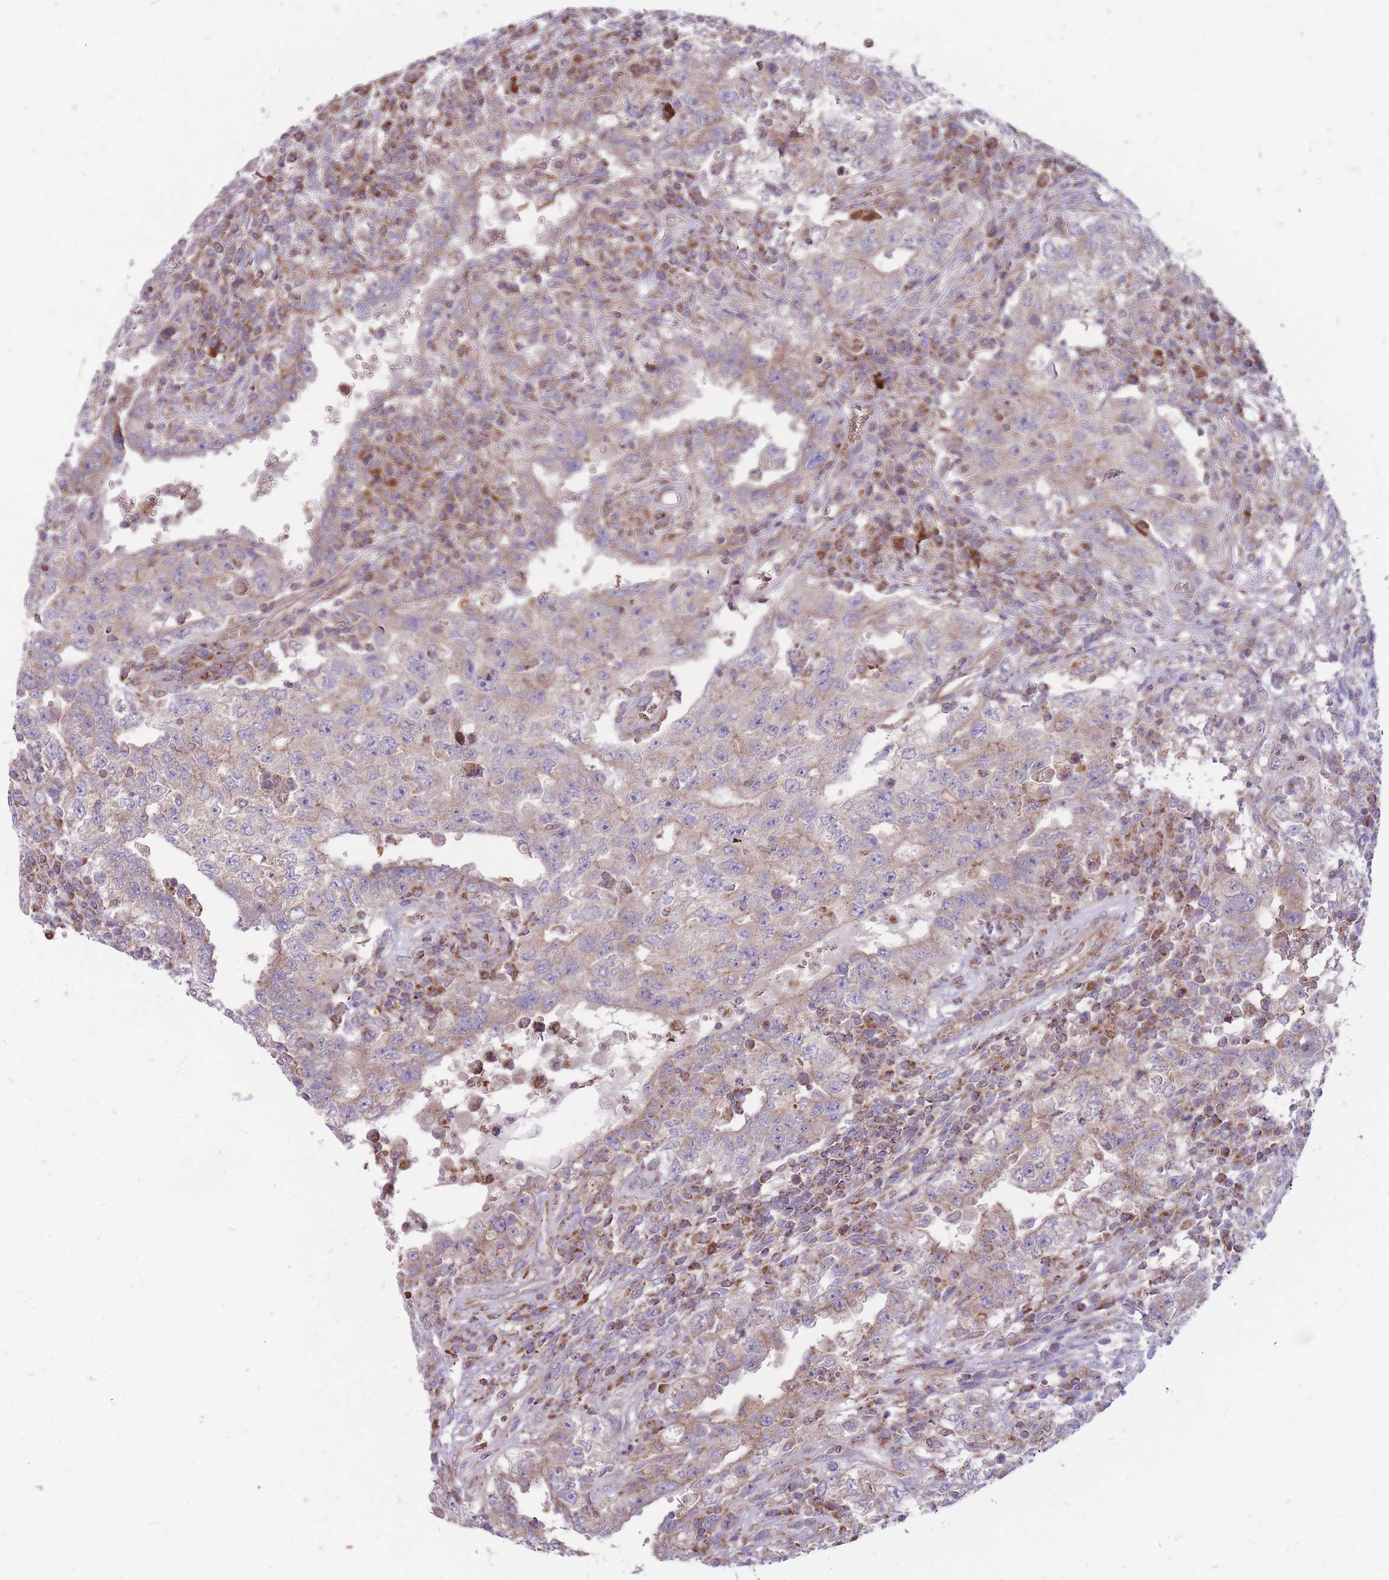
{"staining": {"intensity": "weak", "quantity": "25%-75%", "location": "cytoplasmic/membranous"}, "tissue": "testis cancer", "cell_type": "Tumor cells", "image_type": "cancer", "snomed": [{"axis": "morphology", "description": "Carcinoma, Embryonal, NOS"}, {"axis": "topography", "description": "Testis"}], "caption": "Immunohistochemistry photomicrograph of neoplastic tissue: human testis cancer stained using immunohistochemistry (IHC) reveals low levels of weak protein expression localized specifically in the cytoplasmic/membranous of tumor cells, appearing as a cytoplasmic/membranous brown color.", "gene": "ANKRD10", "patient": {"sex": "male", "age": 26}}